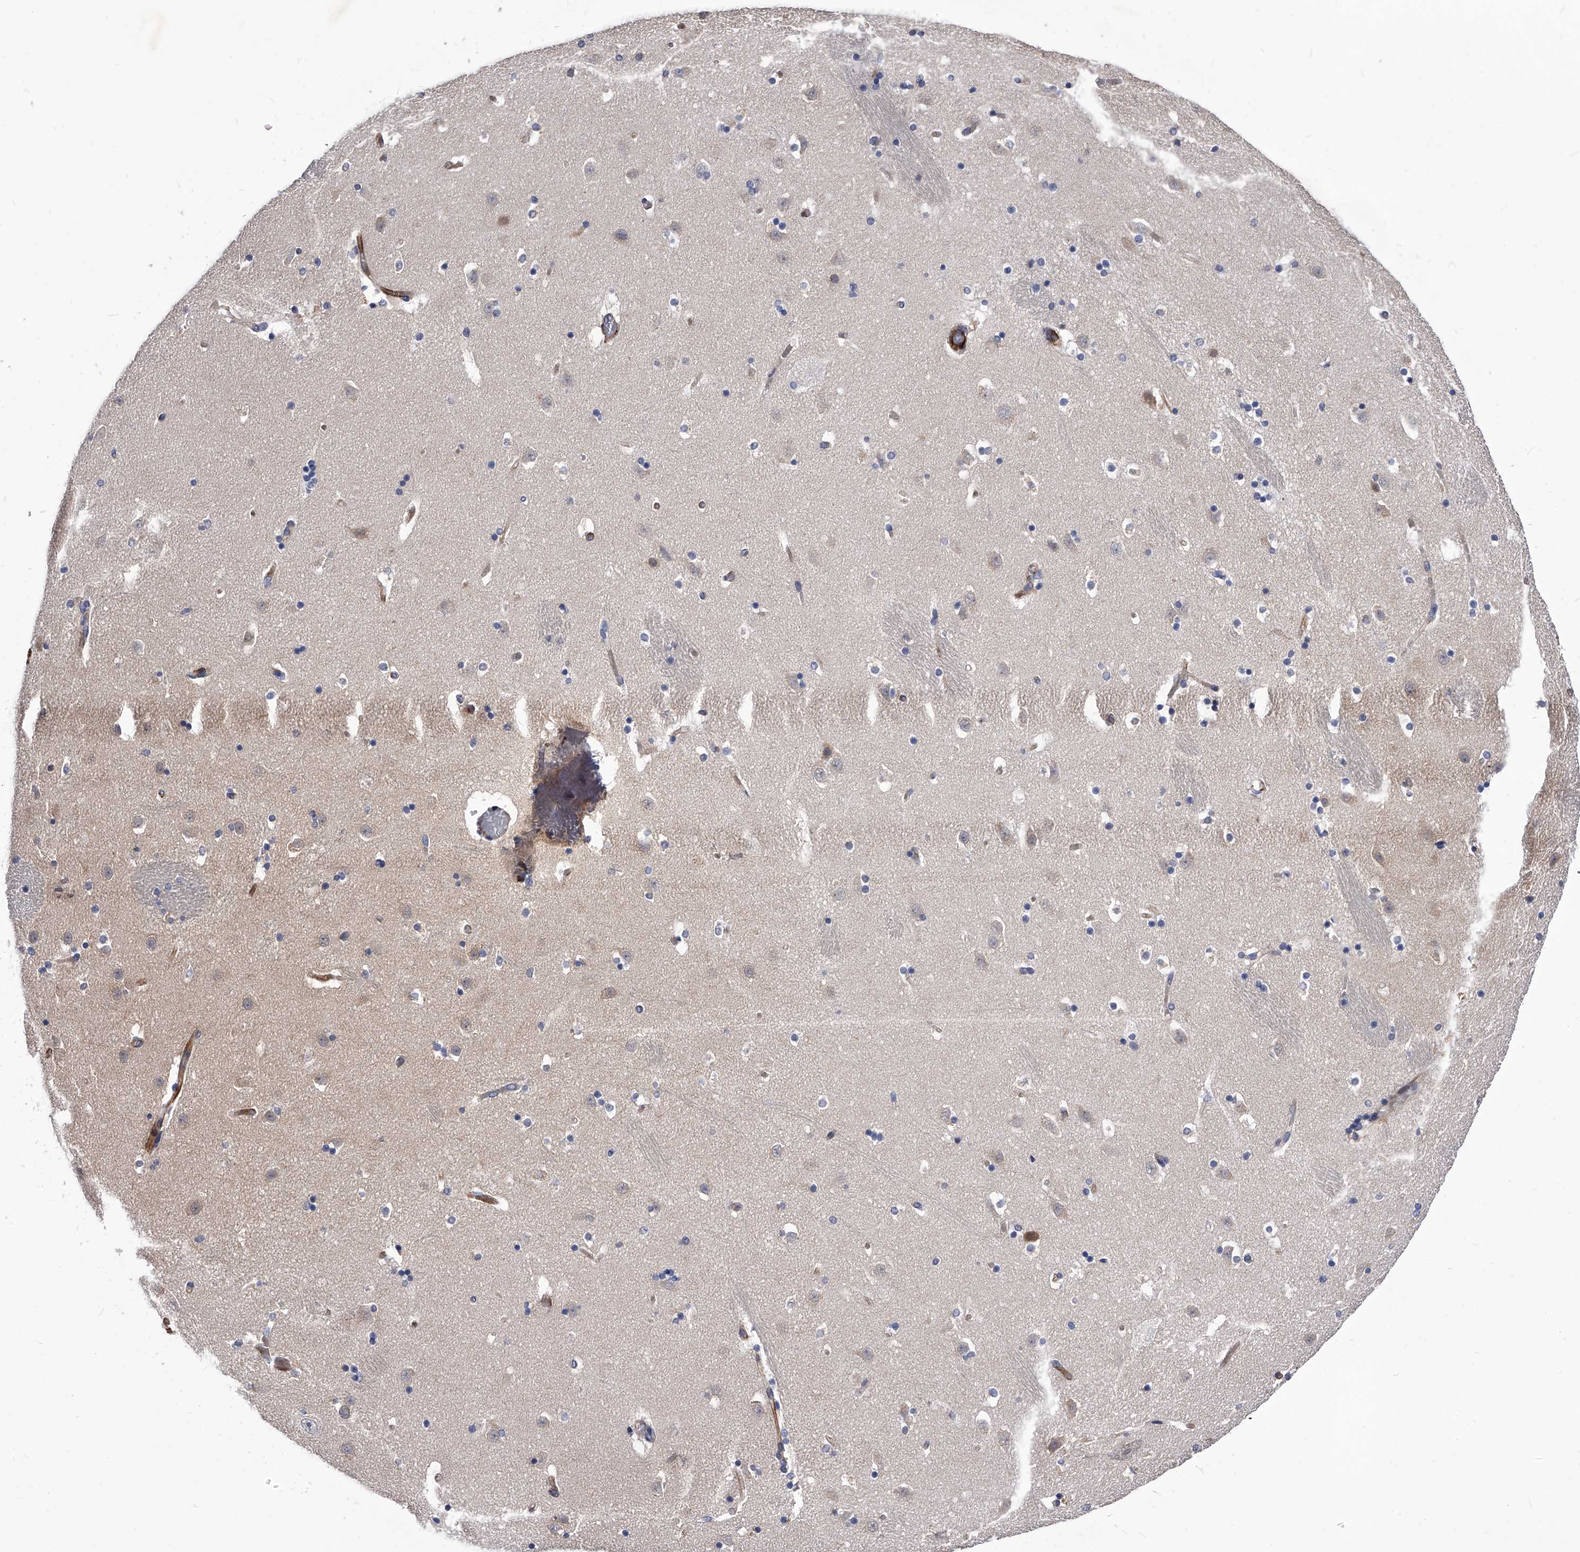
{"staining": {"intensity": "weak", "quantity": "<25%", "location": "cytoplasmic/membranous"}, "tissue": "caudate", "cell_type": "Glial cells", "image_type": "normal", "snomed": [{"axis": "morphology", "description": "Normal tissue, NOS"}, {"axis": "topography", "description": "Lateral ventricle wall"}], "caption": "This is a histopathology image of immunohistochemistry (IHC) staining of benign caudate, which shows no positivity in glial cells. The staining was performed using DAB to visualize the protein expression in brown, while the nuclei were stained in blue with hematoxylin (Magnification: 20x).", "gene": "EFCAB7", "patient": {"sex": "male", "age": 45}}